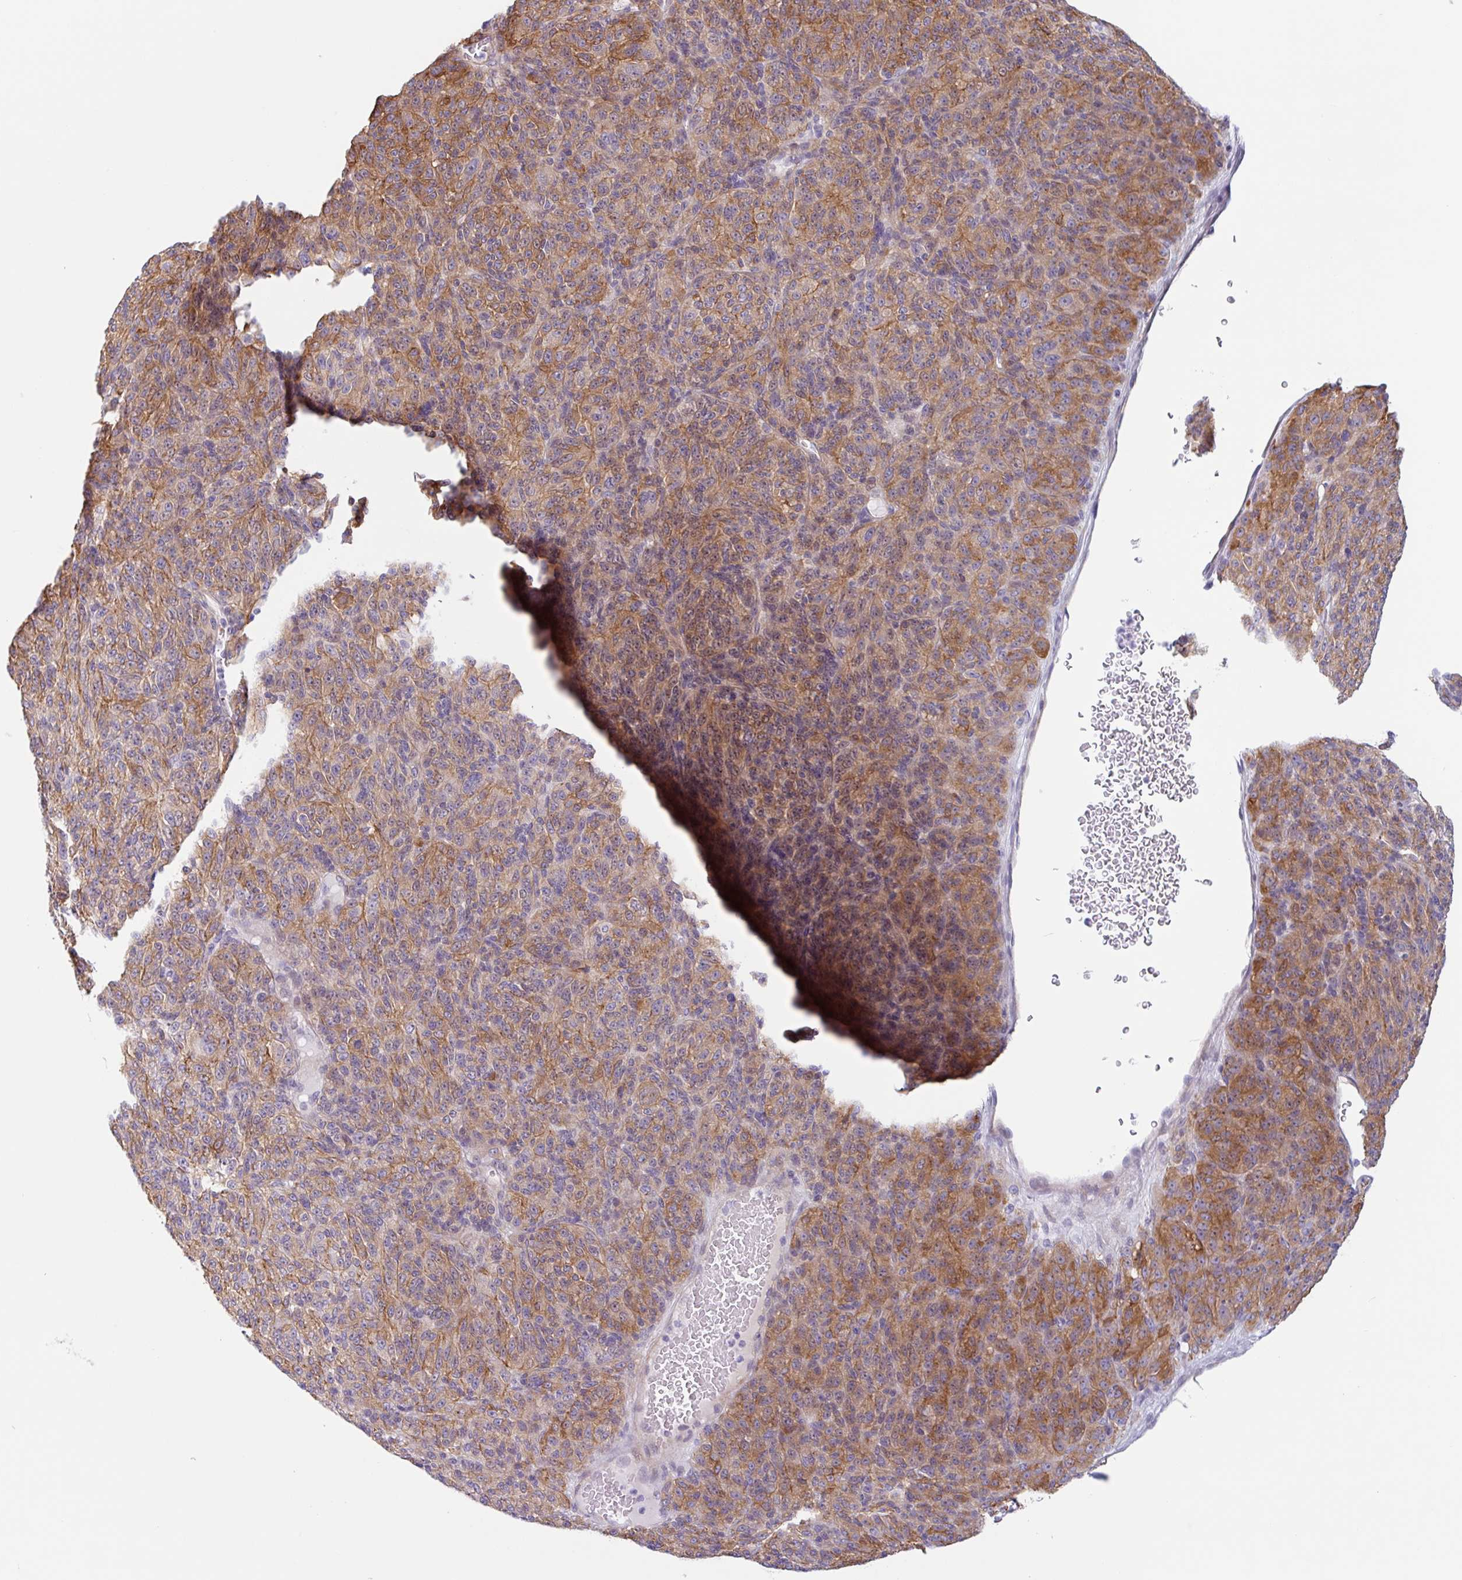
{"staining": {"intensity": "moderate", "quantity": ">75%", "location": "cytoplasmic/membranous"}, "tissue": "melanoma", "cell_type": "Tumor cells", "image_type": "cancer", "snomed": [{"axis": "morphology", "description": "Malignant melanoma, Metastatic site"}, {"axis": "topography", "description": "Brain"}], "caption": "Protein staining of malignant melanoma (metastatic site) tissue exhibits moderate cytoplasmic/membranous staining in about >75% of tumor cells.", "gene": "MYH10", "patient": {"sex": "female", "age": 56}}